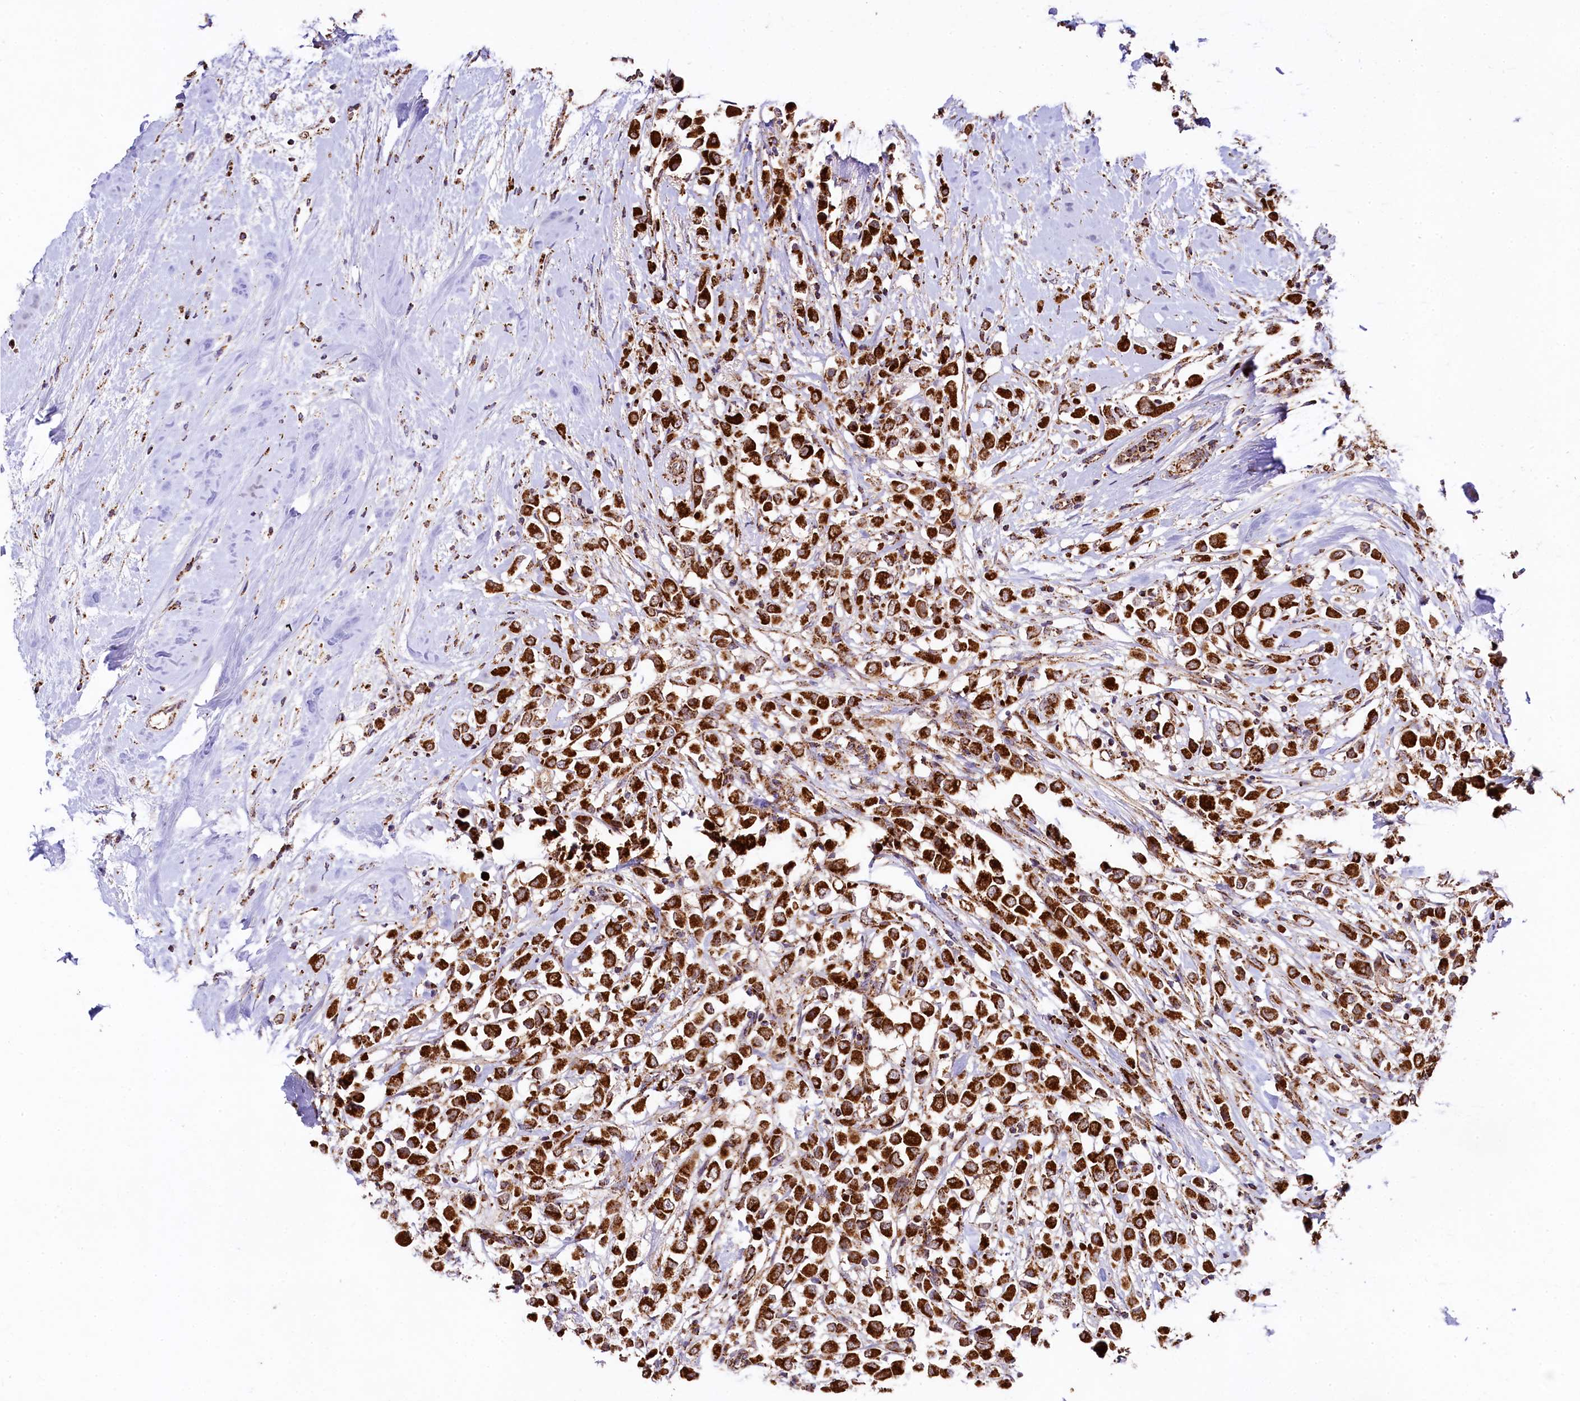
{"staining": {"intensity": "strong", "quantity": ">75%", "location": "cytoplasmic/membranous"}, "tissue": "breast cancer", "cell_type": "Tumor cells", "image_type": "cancer", "snomed": [{"axis": "morphology", "description": "Duct carcinoma"}, {"axis": "topography", "description": "Breast"}], "caption": "Strong cytoplasmic/membranous expression is identified in about >75% of tumor cells in invasive ductal carcinoma (breast).", "gene": "CLYBL", "patient": {"sex": "female", "age": 87}}